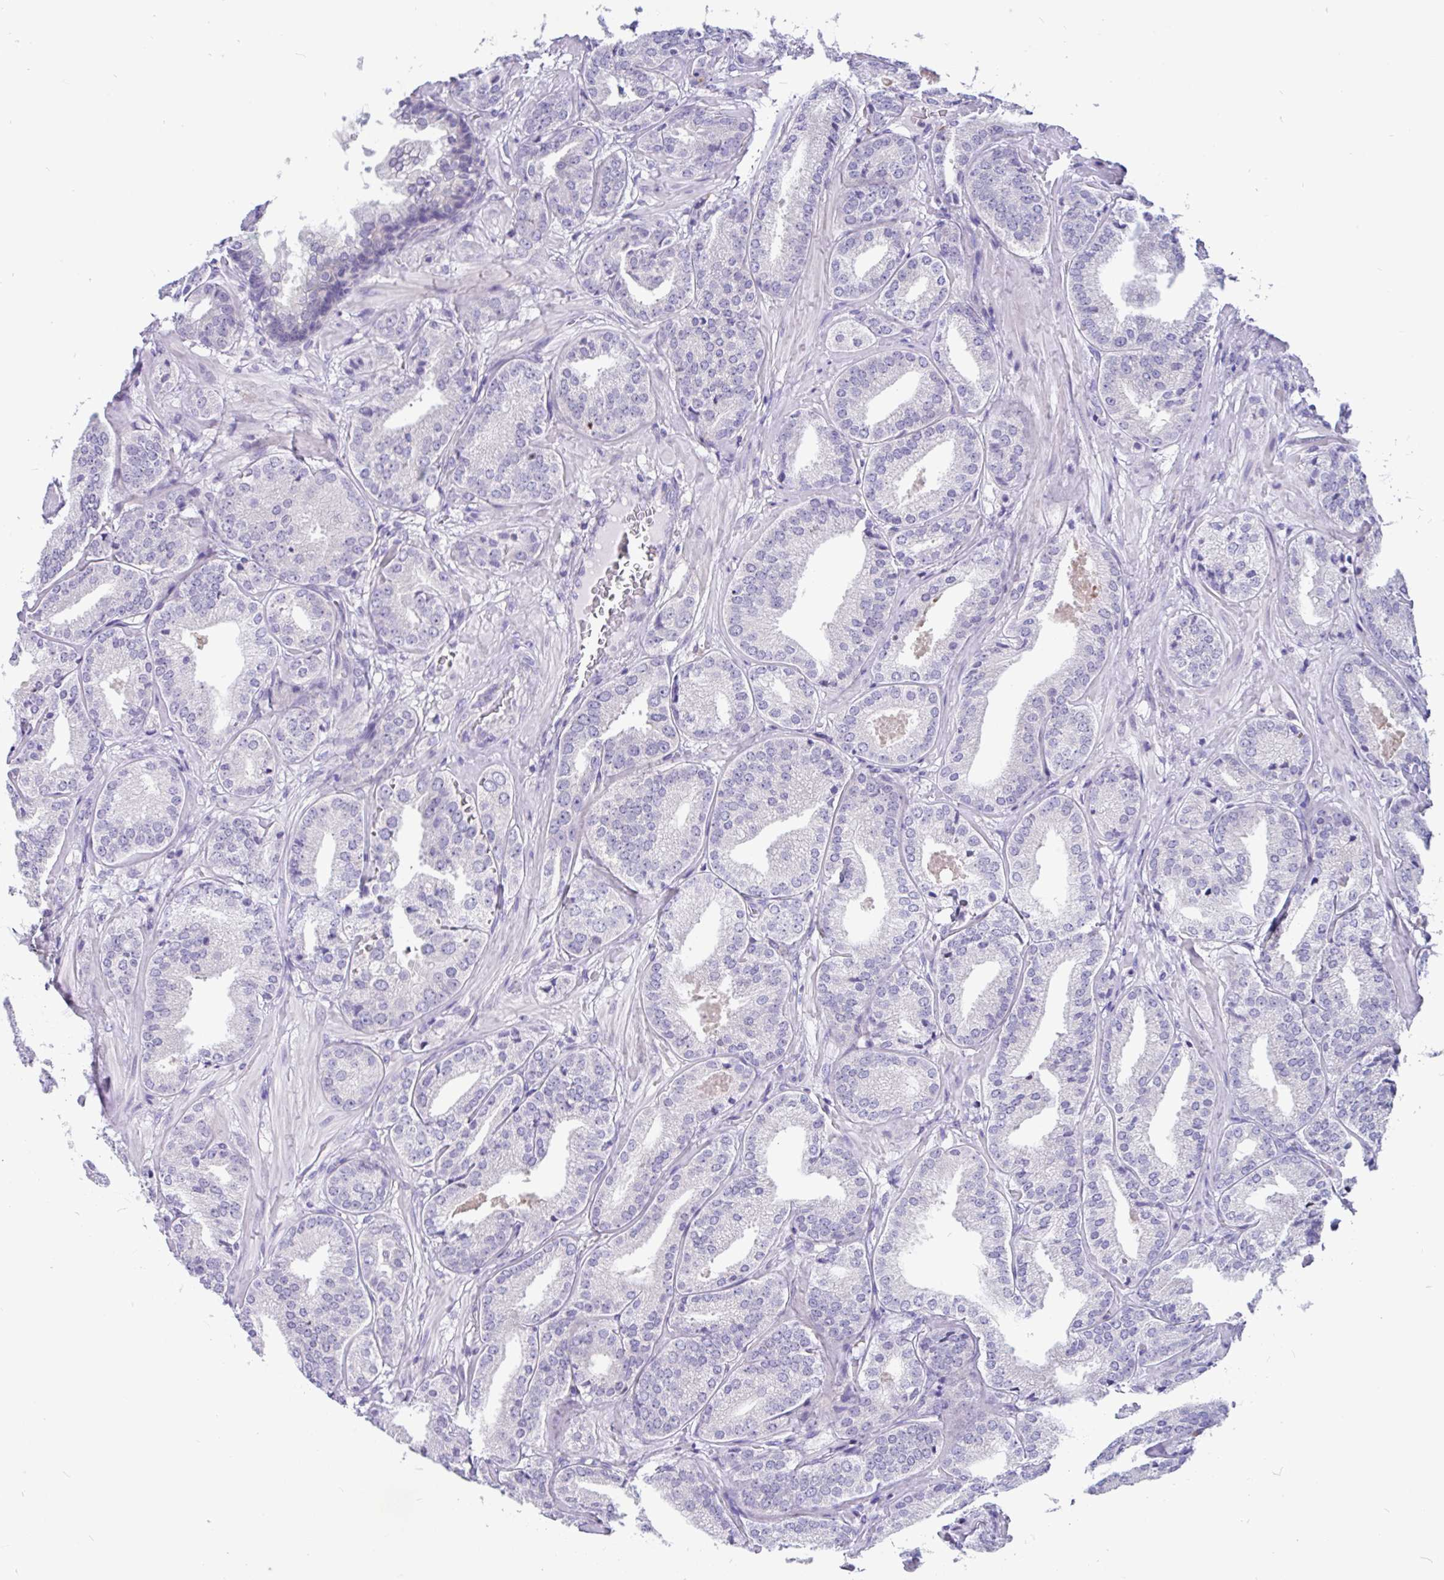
{"staining": {"intensity": "negative", "quantity": "none", "location": "none"}, "tissue": "prostate cancer", "cell_type": "Tumor cells", "image_type": "cancer", "snomed": [{"axis": "morphology", "description": "Adenocarcinoma, High grade"}, {"axis": "topography", "description": "Prostate"}], "caption": "High magnification brightfield microscopy of adenocarcinoma (high-grade) (prostate) stained with DAB (brown) and counterstained with hematoxylin (blue): tumor cells show no significant positivity. (DAB (3,3'-diaminobenzidine) IHC visualized using brightfield microscopy, high magnification).", "gene": "KIAA2013", "patient": {"sex": "male", "age": 63}}